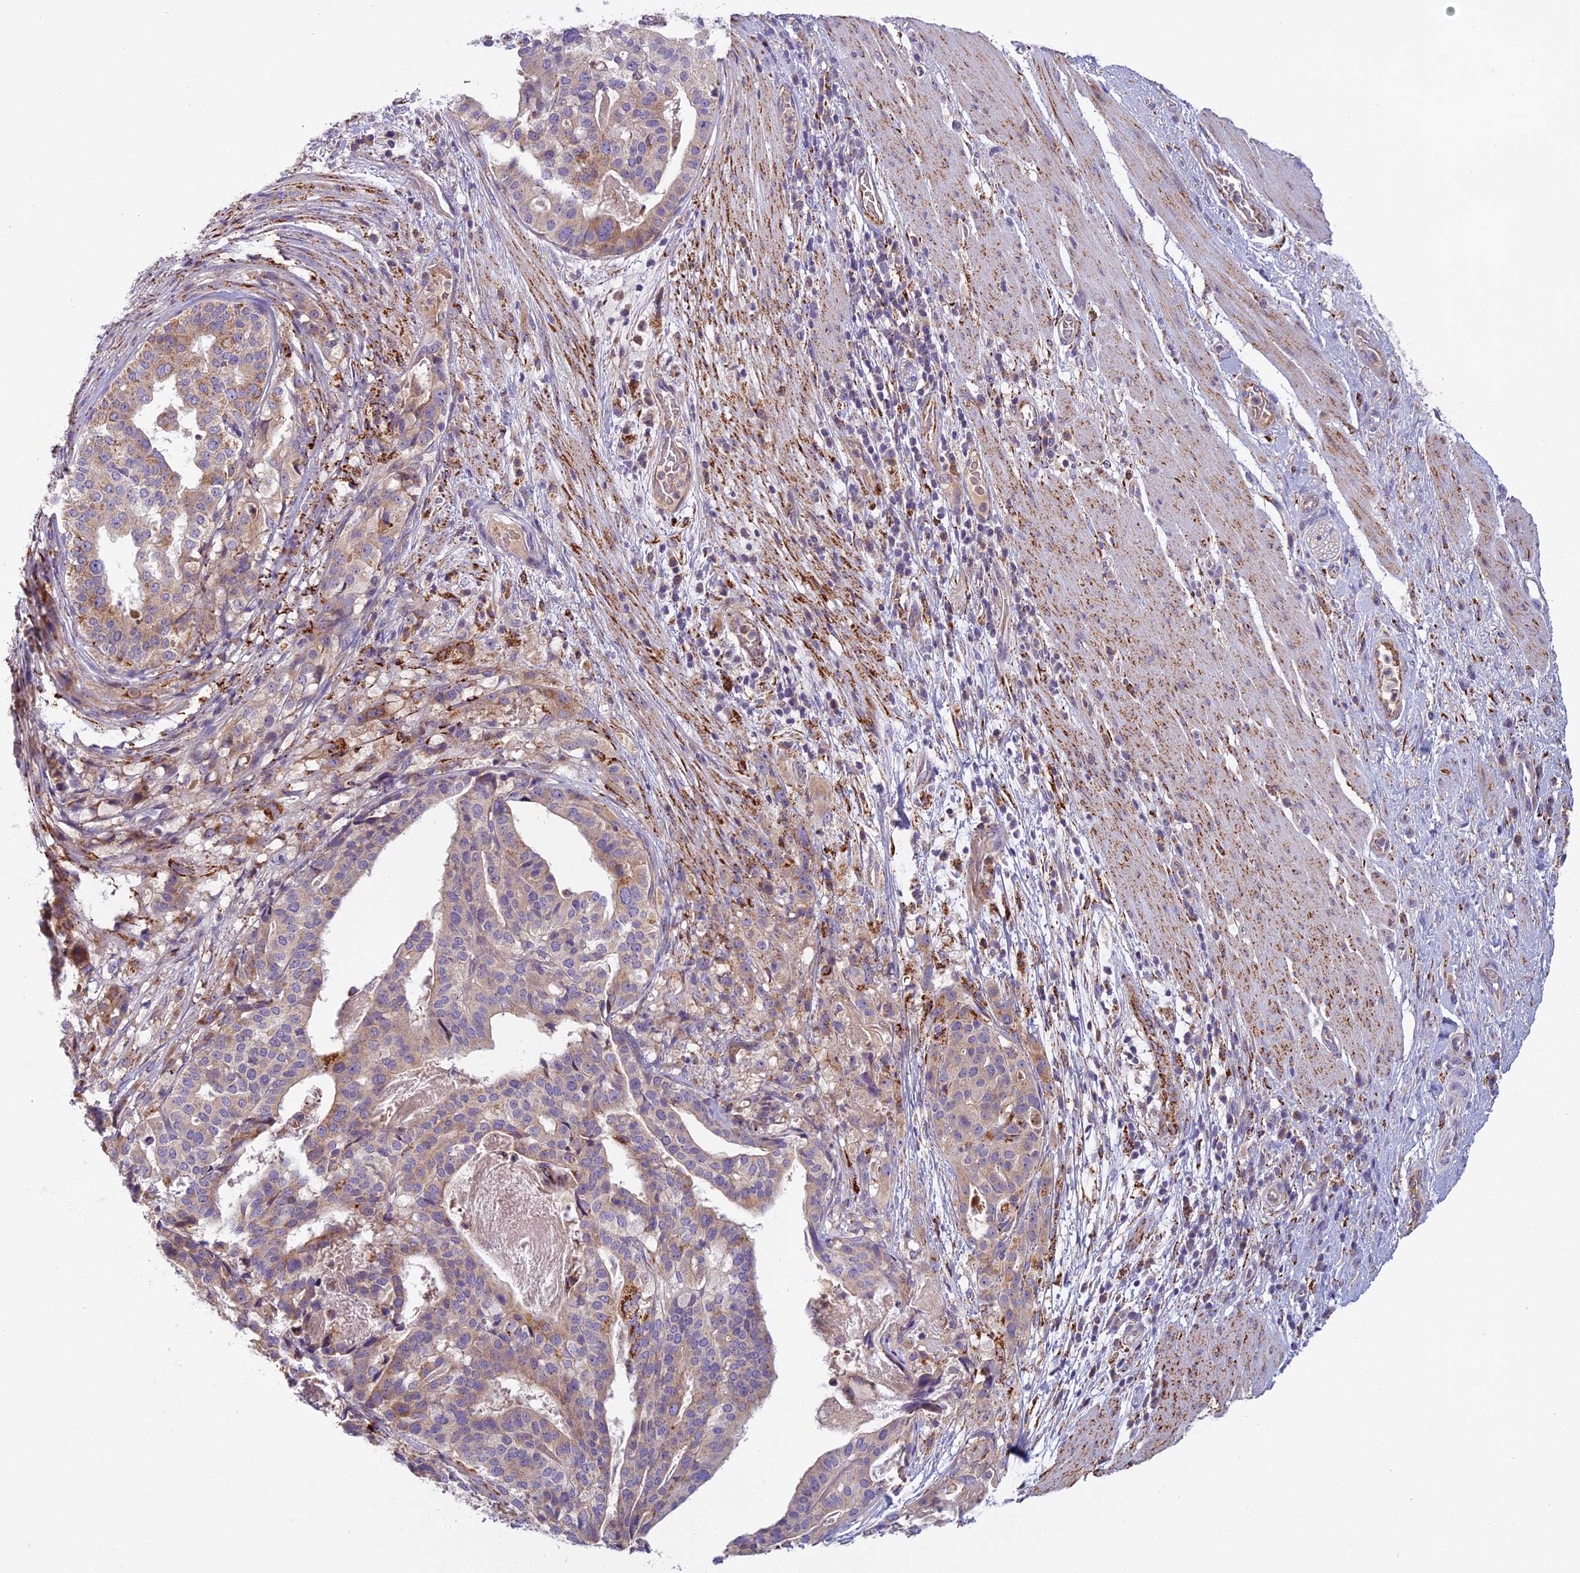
{"staining": {"intensity": "moderate", "quantity": "<25%", "location": "cytoplasmic/membranous"}, "tissue": "stomach cancer", "cell_type": "Tumor cells", "image_type": "cancer", "snomed": [{"axis": "morphology", "description": "Adenocarcinoma, NOS"}, {"axis": "topography", "description": "Stomach"}], "caption": "Immunohistochemical staining of stomach adenocarcinoma exhibits low levels of moderate cytoplasmic/membranous positivity in about <25% of tumor cells.", "gene": "SEMA7A", "patient": {"sex": "male", "age": 48}}